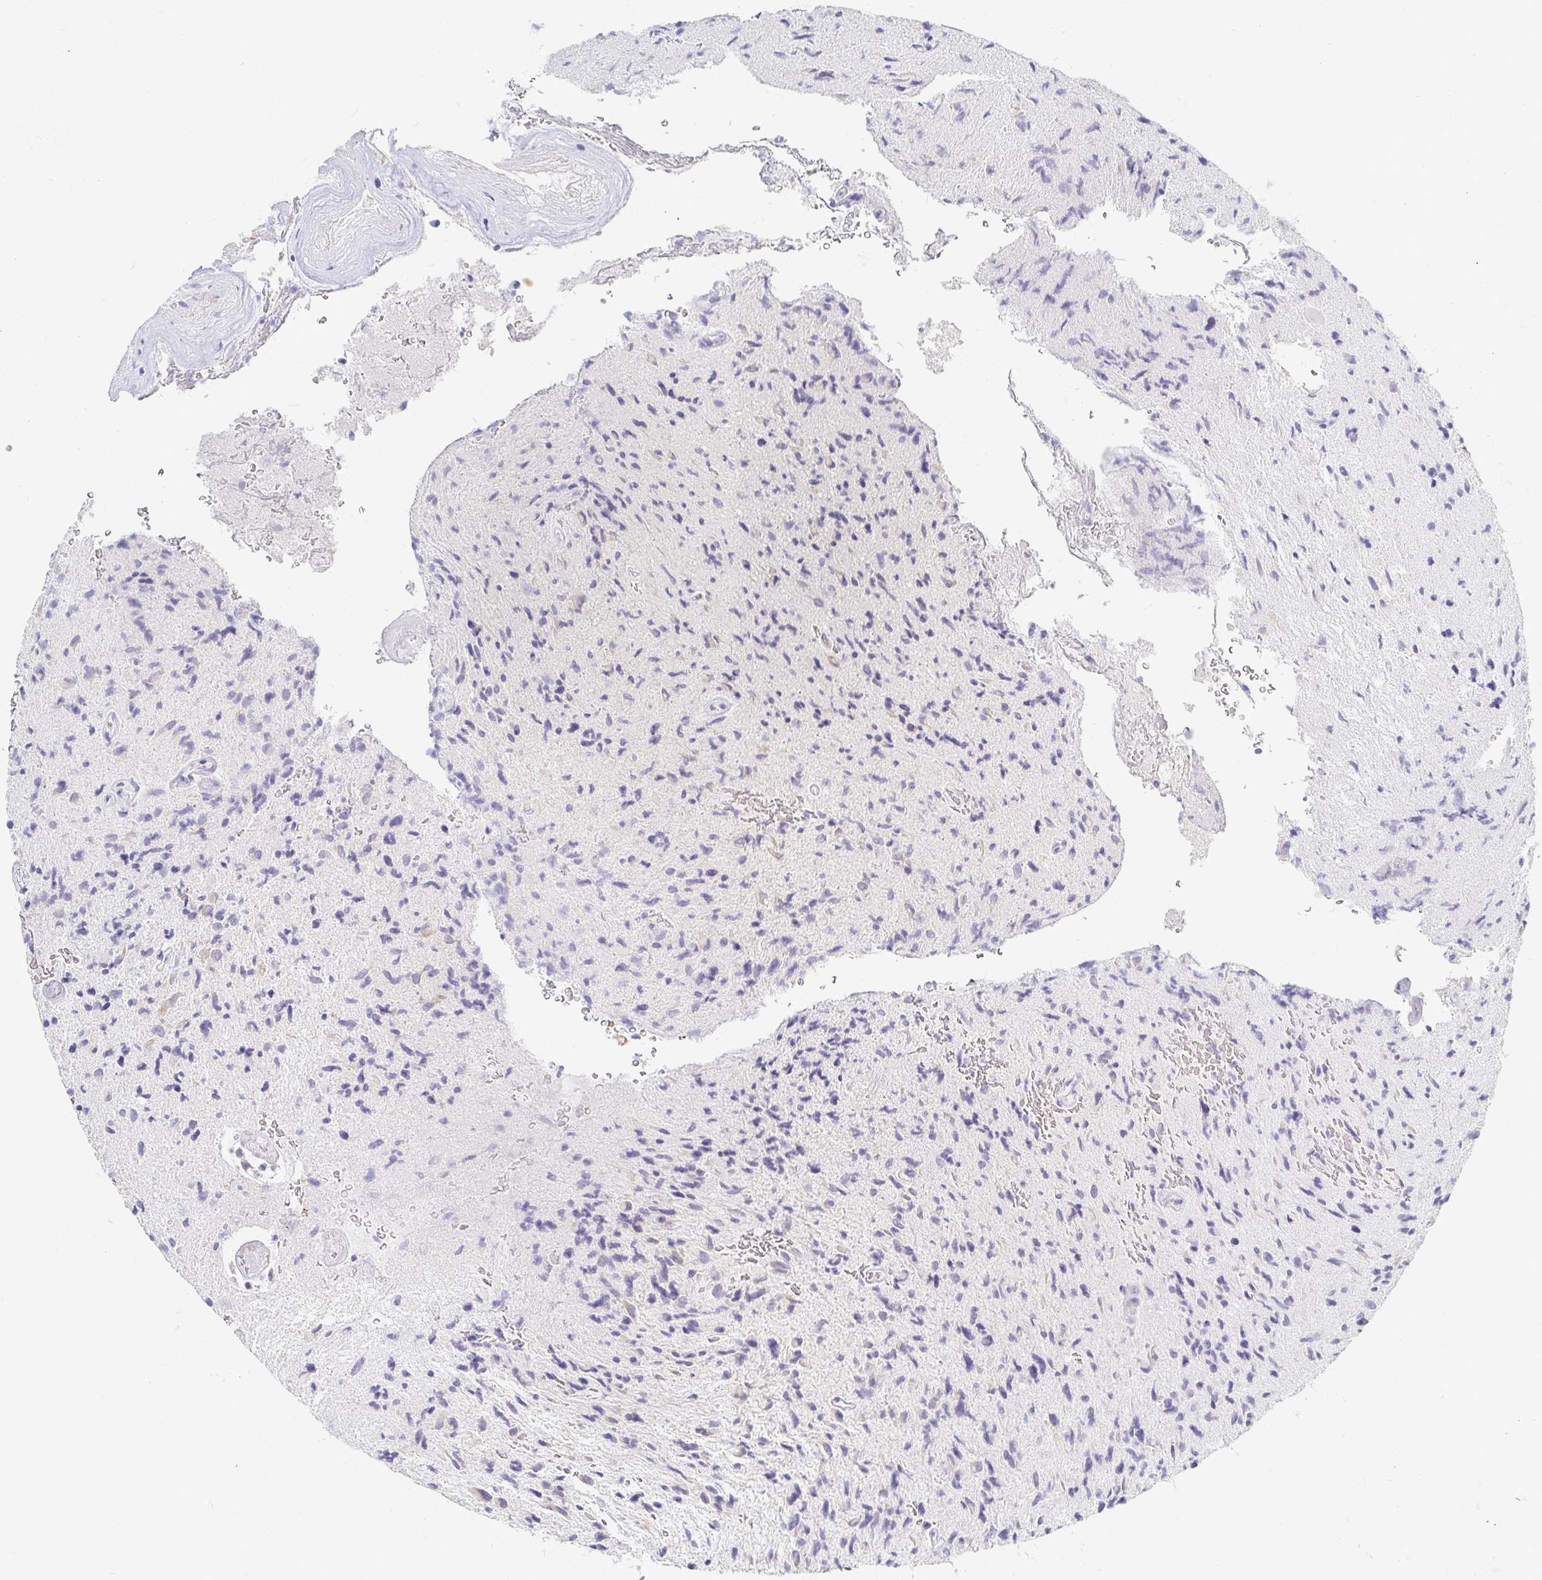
{"staining": {"intensity": "negative", "quantity": "none", "location": "none"}, "tissue": "glioma", "cell_type": "Tumor cells", "image_type": "cancer", "snomed": [{"axis": "morphology", "description": "Glioma, malignant, High grade"}, {"axis": "topography", "description": "Brain"}], "caption": "There is no significant staining in tumor cells of malignant high-grade glioma. Nuclei are stained in blue.", "gene": "MYLK2", "patient": {"sex": "male", "age": 54}}